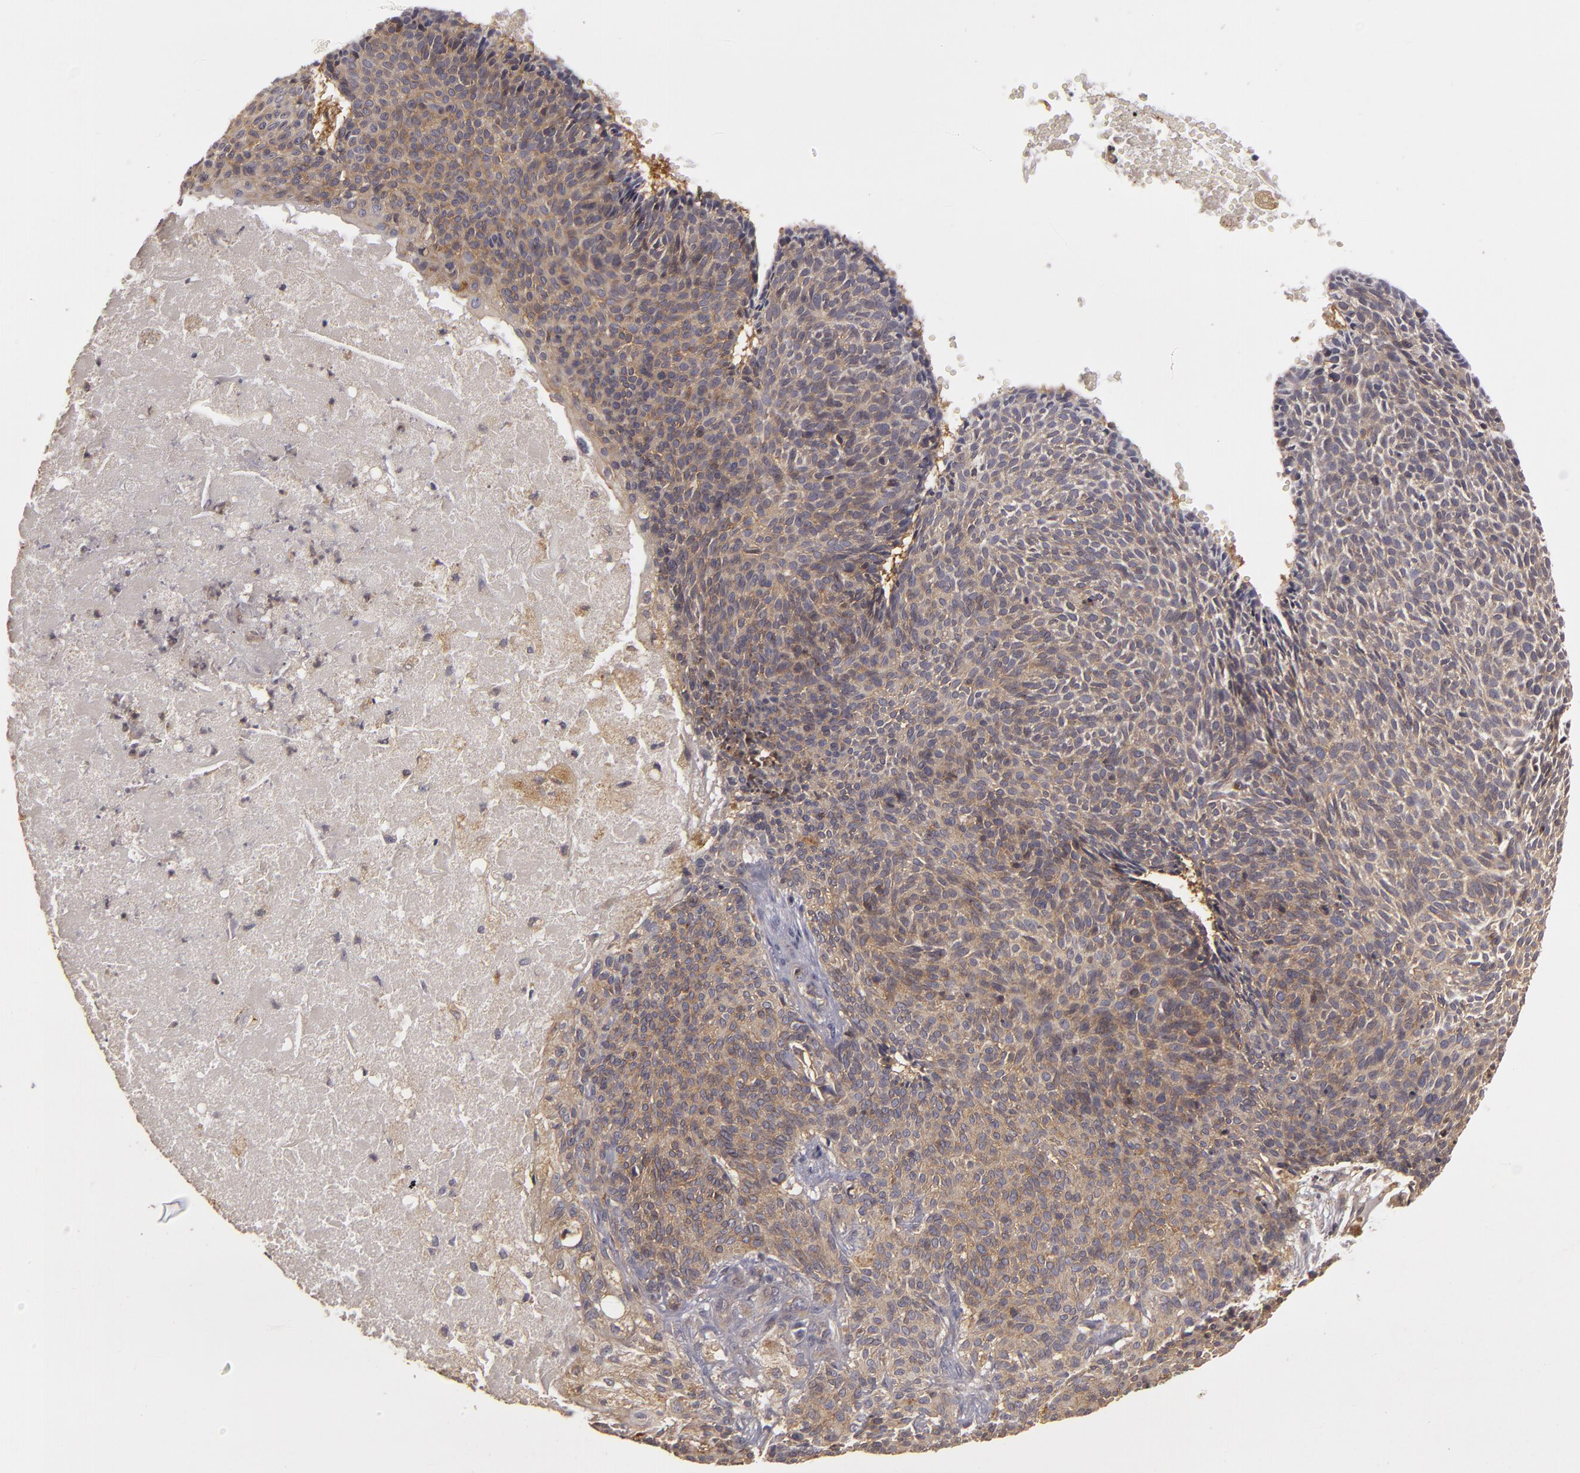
{"staining": {"intensity": "weak", "quantity": ">75%", "location": "cytoplasmic/membranous"}, "tissue": "skin cancer", "cell_type": "Tumor cells", "image_type": "cancer", "snomed": [{"axis": "morphology", "description": "Basal cell carcinoma"}, {"axis": "topography", "description": "Skin"}], "caption": "Protein expression analysis of skin cancer demonstrates weak cytoplasmic/membranous positivity in approximately >75% of tumor cells. Ihc stains the protein in brown and the nuclei are stained blue.", "gene": "HRAS", "patient": {"sex": "male", "age": 84}}